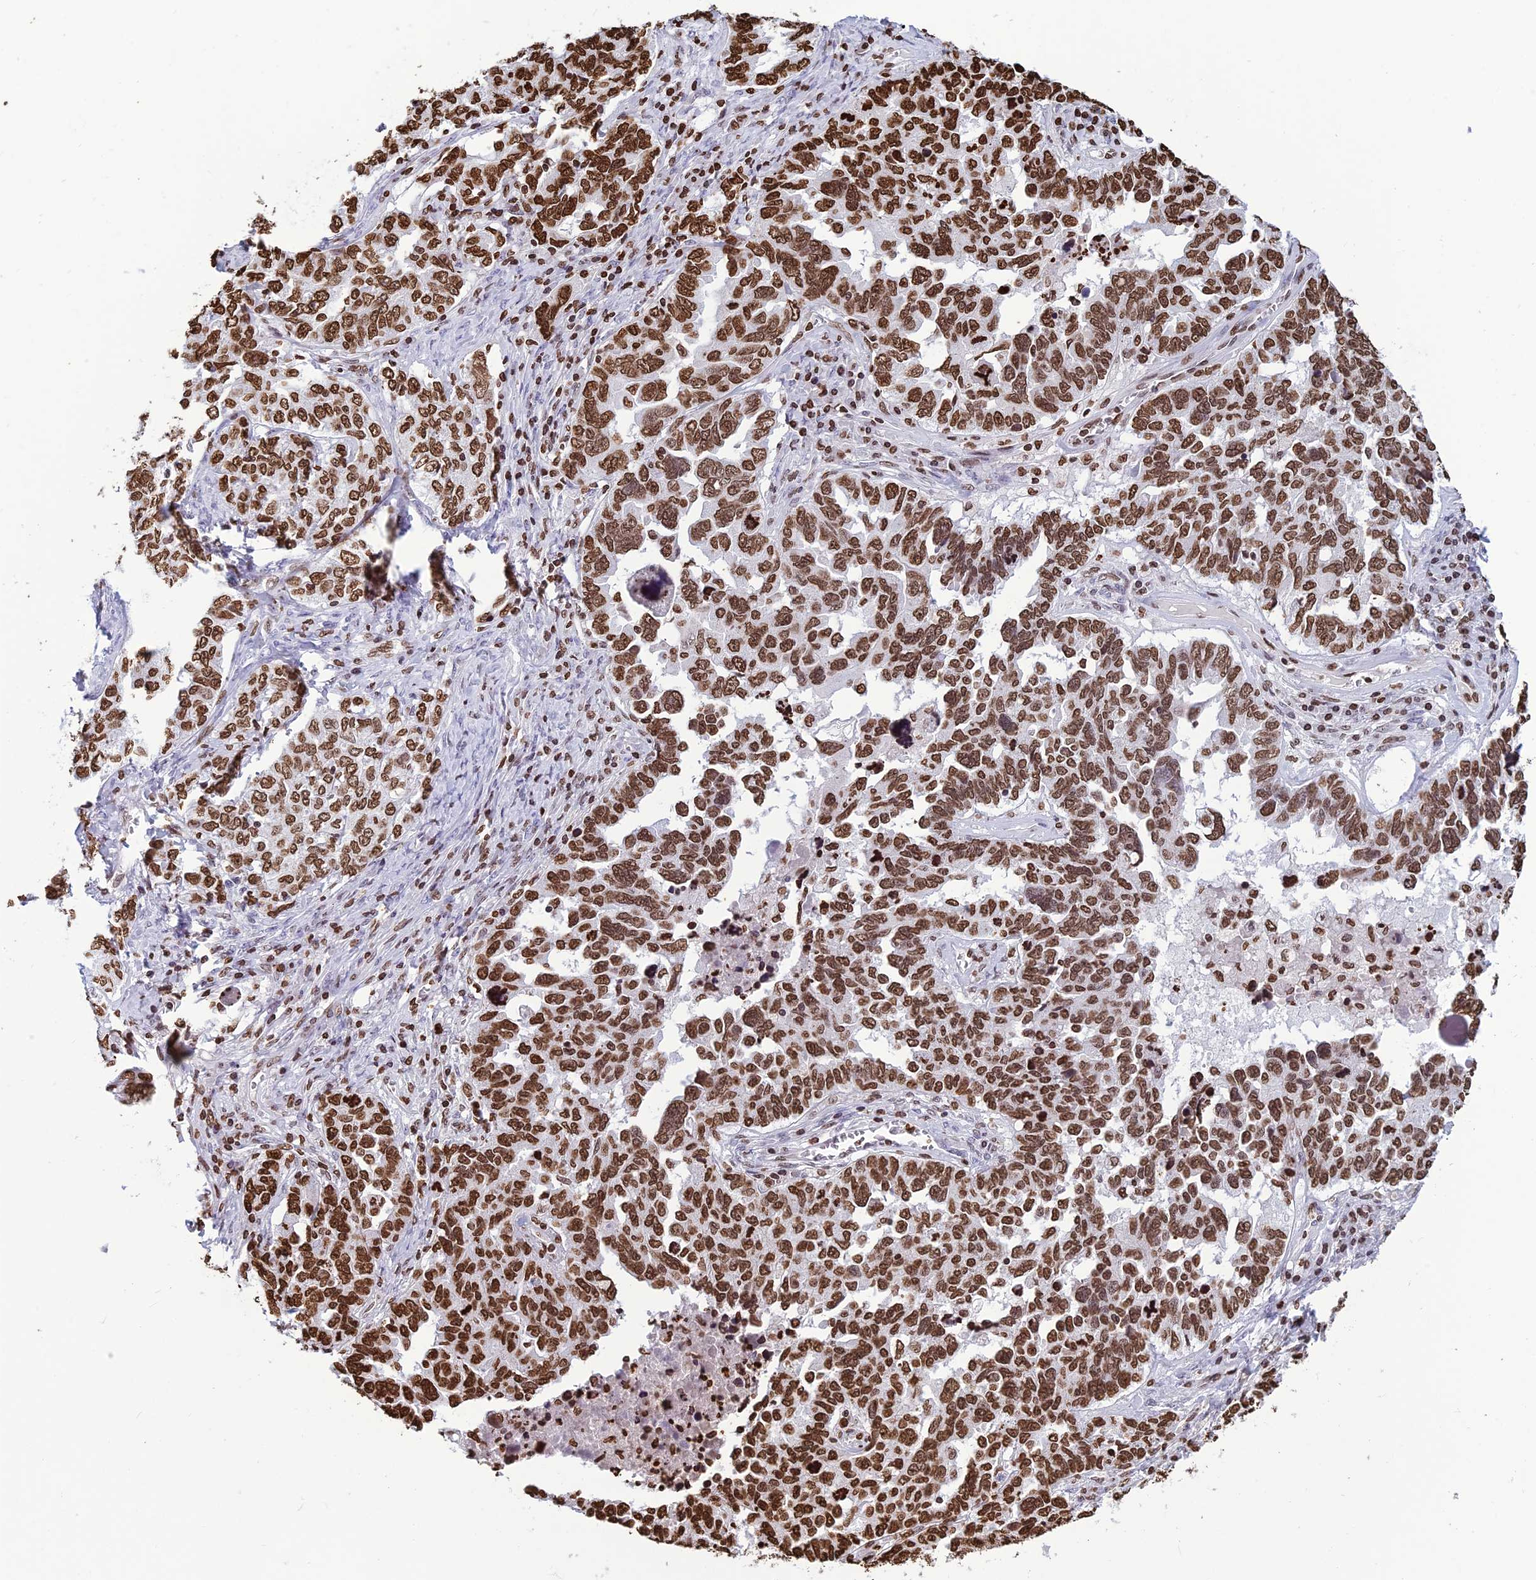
{"staining": {"intensity": "strong", "quantity": ">75%", "location": "nuclear"}, "tissue": "ovarian cancer", "cell_type": "Tumor cells", "image_type": "cancer", "snomed": [{"axis": "morphology", "description": "Carcinoma, endometroid"}, {"axis": "topography", "description": "Ovary"}], "caption": "Ovarian cancer tissue exhibits strong nuclear positivity in approximately >75% of tumor cells", "gene": "AKAP17A", "patient": {"sex": "female", "age": 62}}